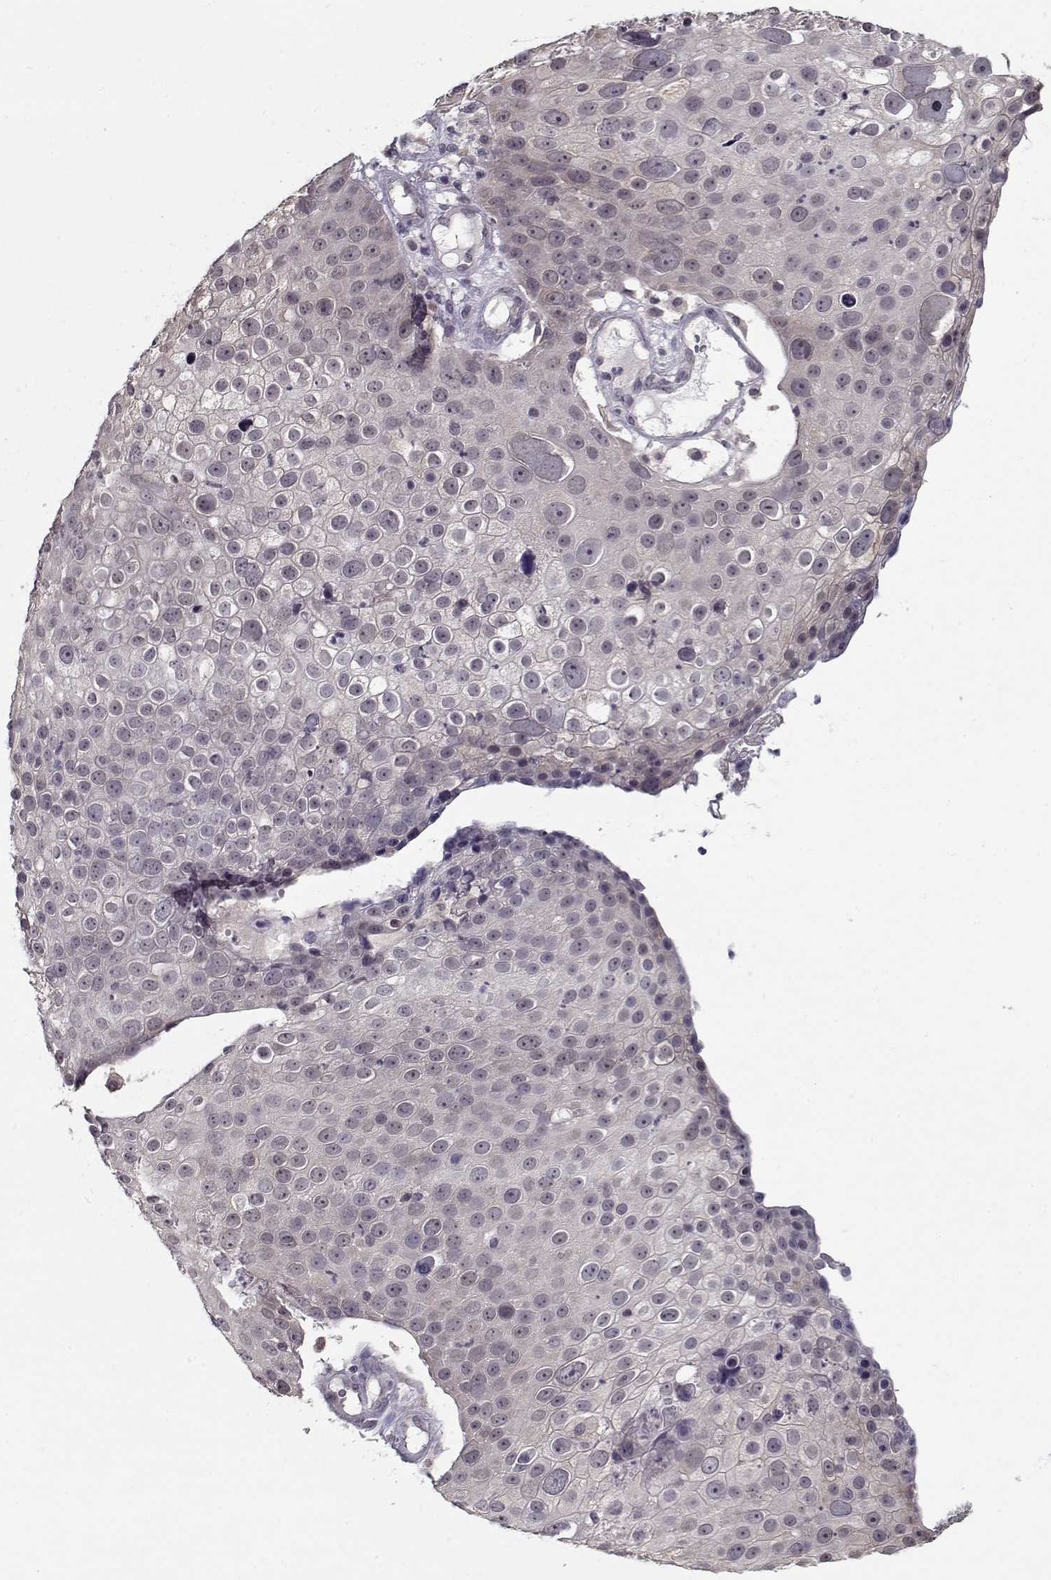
{"staining": {"intensity": "negative", "quantity": "none", "location": "none"}, "tissue": "skin cancer", "cell_type": "Tumor cells", "image_type": "cancer", "snomed": [{"axis": "morphology", "description": "Squamous cell carcinoma, NOS"}, {"axis": "topography", "description": "Skin"}], "caption": "Immunohistochemical staining of human skin squamous cell carcinoma shows no significant expression in tumor cells. (Brightfield microscopy of DAB (3,3'-diaminobenzidine) immunohistochemistry at high magnification).", "gene": "TESPA1", "patient": {"sex": "male", "age": 71}}